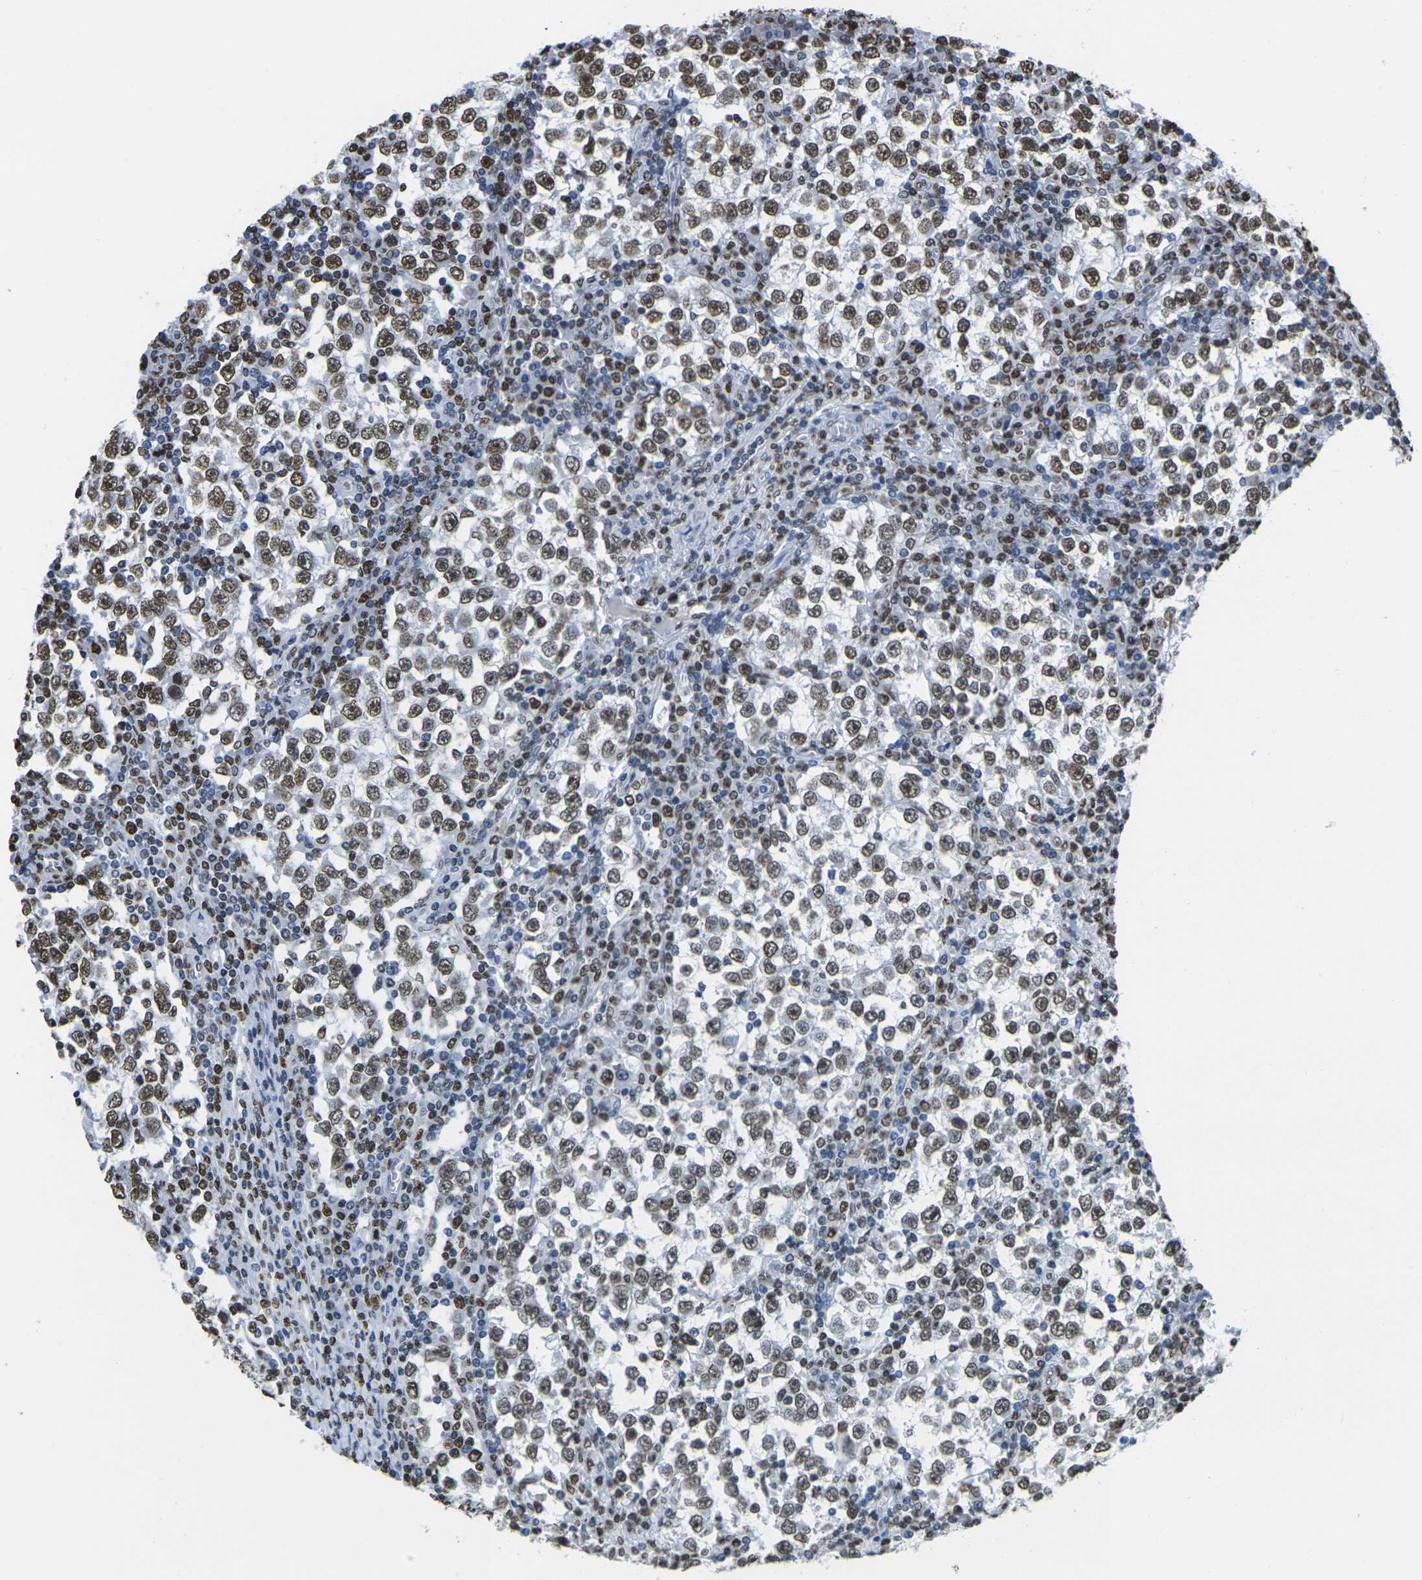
{"staining": {"intensity": "strong", "quantity": ">75%", "location": "nuclear"}, "tissue": "testis cancer", "cell_type": "Tumor cells", "image_type": "cancer", "snomed": [{"axis": "morphology", "description": "Seminoma, NOS"}, {"axis": "topography", "description": "Testis"}], "caption": "A histopathology image showing strong nuclear positivity in about >75% of tumor cells in testis cancer, as visualized by brown immunohistochemical staining.", "gene": "DRAXIN", "patient": {"sex": "male", "age": 65}}